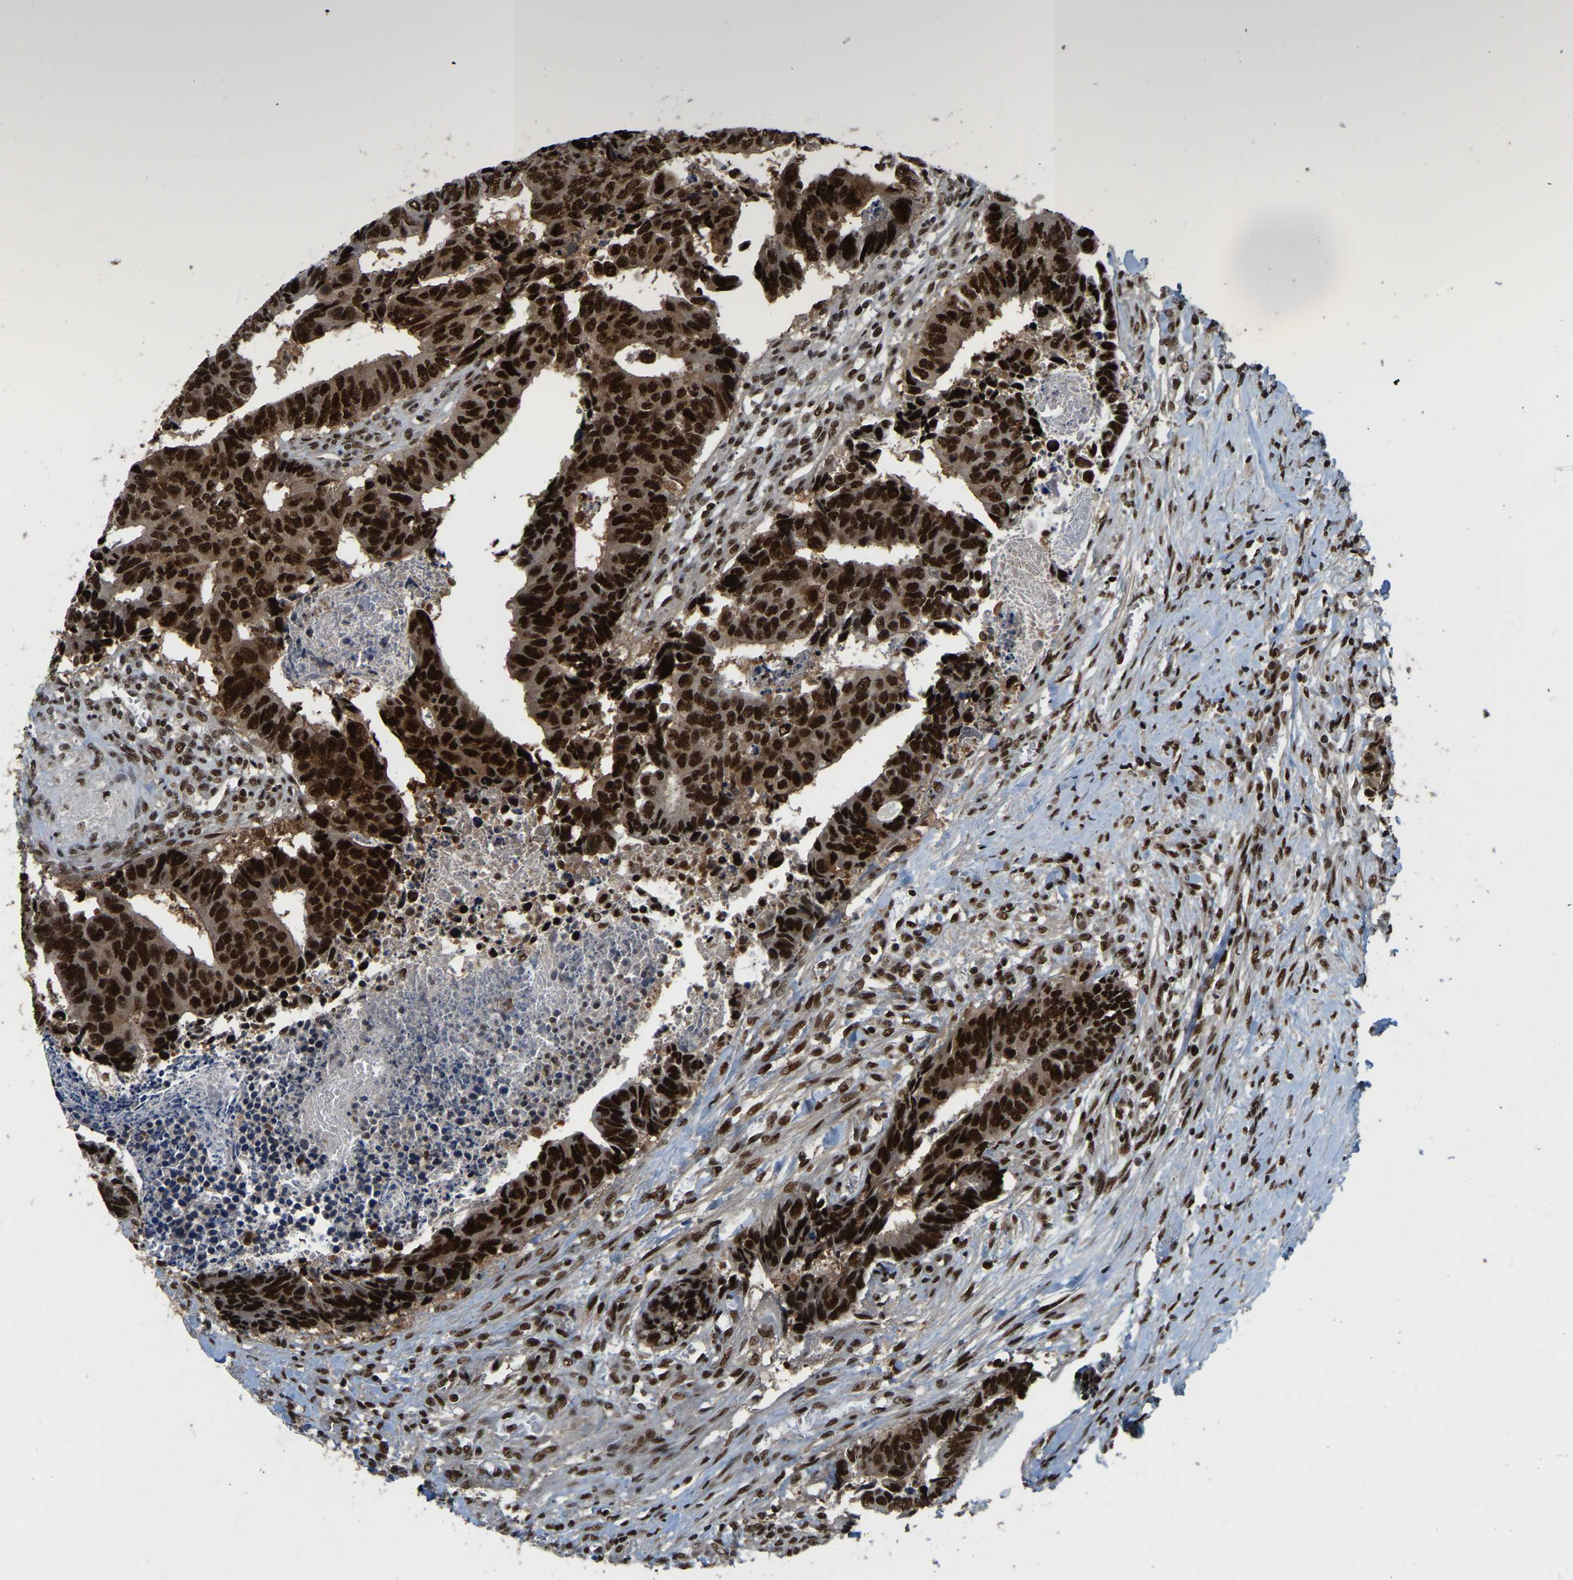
{"staining": {"intensity": "strong", "quantity": ">75%", "location": "nuclear"}, "tissue": "colorectal cancer", "cell_type": "Tumor cells", "image_type": "cancer", "snomed": [{"axis": "morphology", "description": "Adenocarcinoma, NOS"}, {"axis": "topography", "description": "Rectum"}], "caption": "An image showing strong nuclear staining in approximately >75% of tumor cells in colorectal cancer, as visualized by brown immunohistochemical staining.", "gene": "TBL1XR1", "patient": {"sex": "male", "age": 84}}